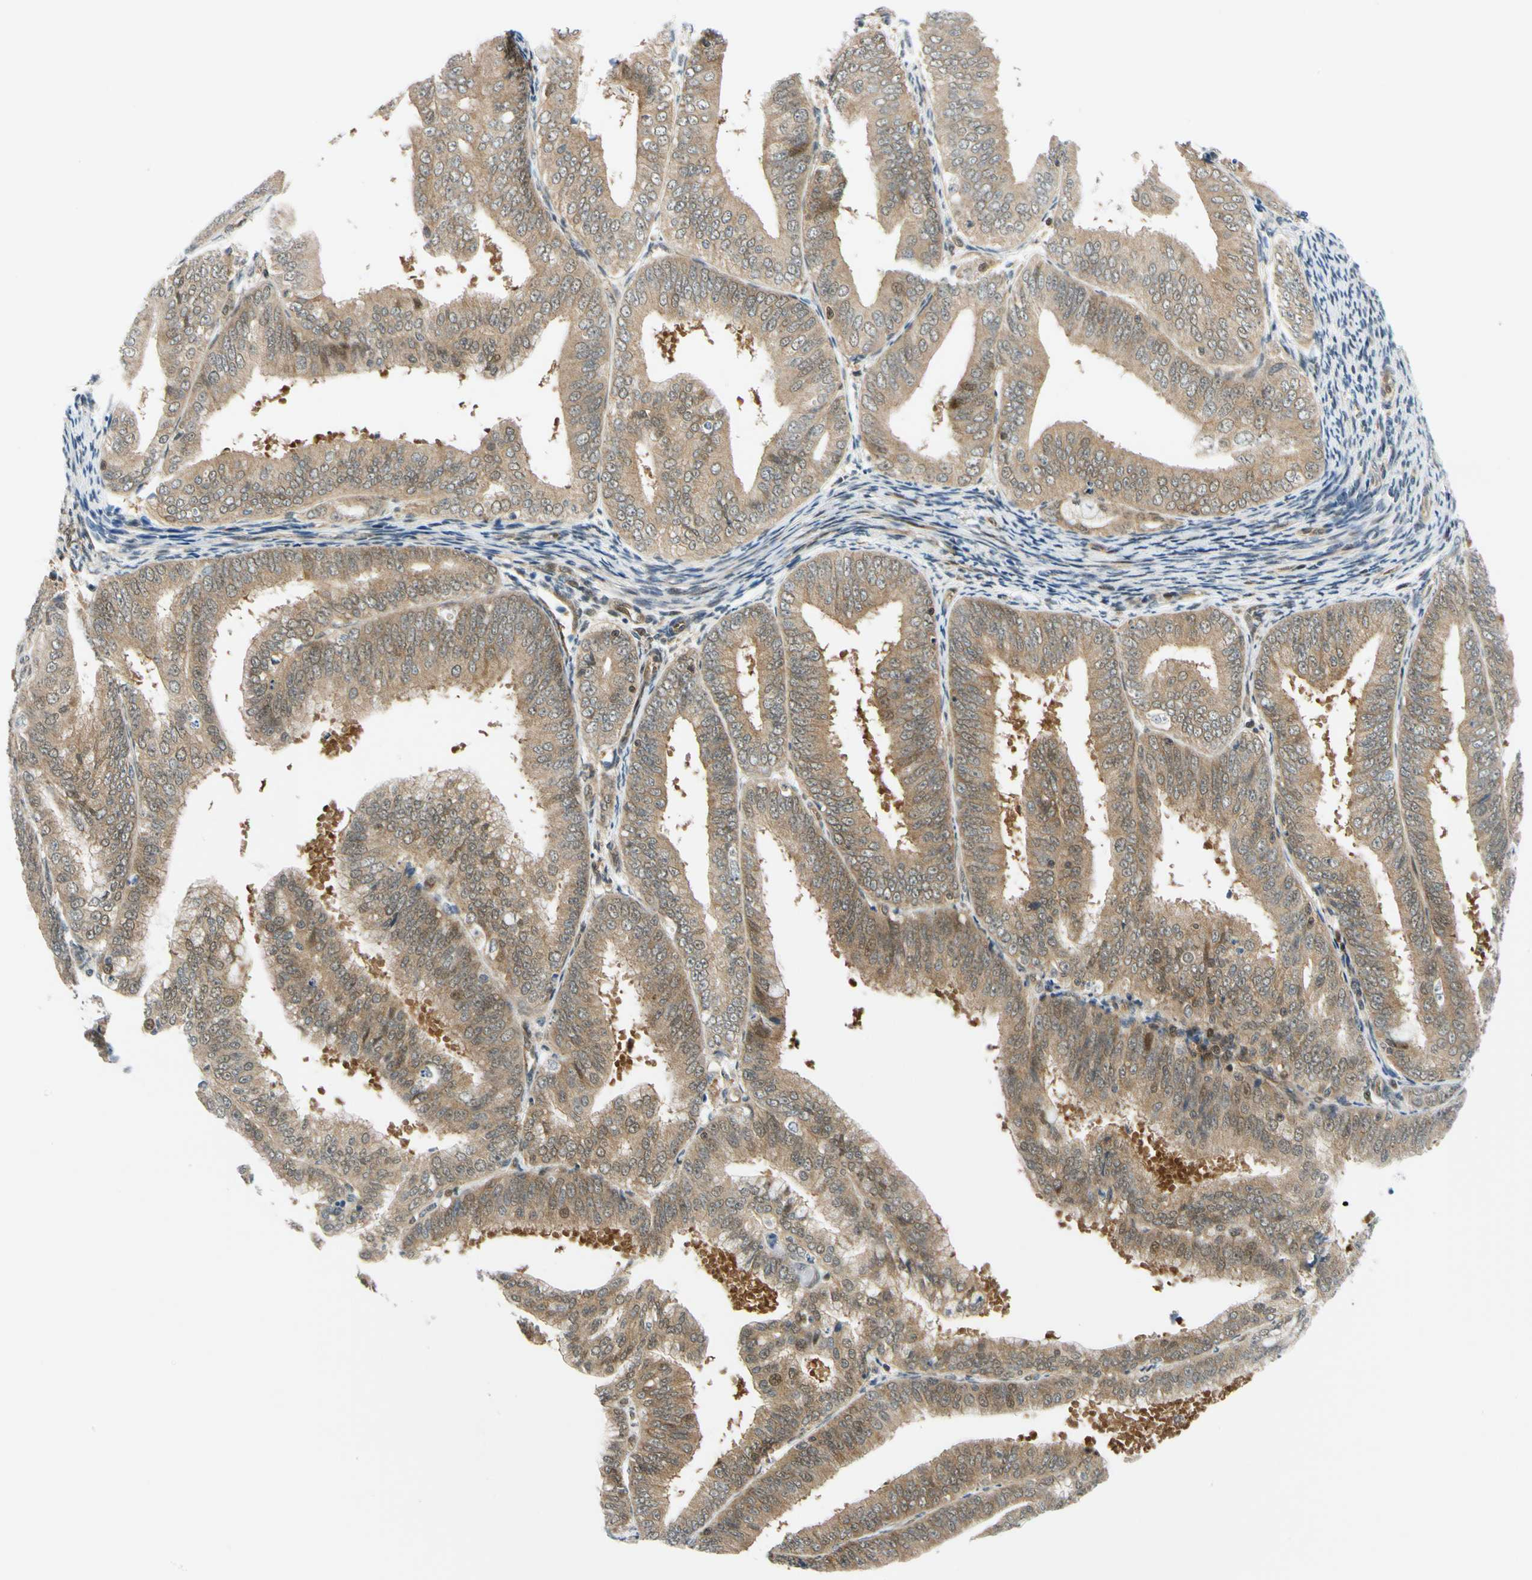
{"staining": {"intensity": "moderate", "quantity": ">75%", "location": "cytoplasmic/membranous"}, "tissue": "endometrial cancer", "cell_type": "Tumor cells", "image_type": "cancer", "snomed": [{"axis": "morphology", "description": "Adenocarcinoma, NOS"}, {"axis": "topography", "description": "Endometrium"}], "caption": "Endometrial cancer stained with a brown dye exhibits moderate cytoplasmic/membranous positive expression in about >75% of tumor cells.", "gene": "MAPK9", "patient": {"sex": "female", "age": 63}}